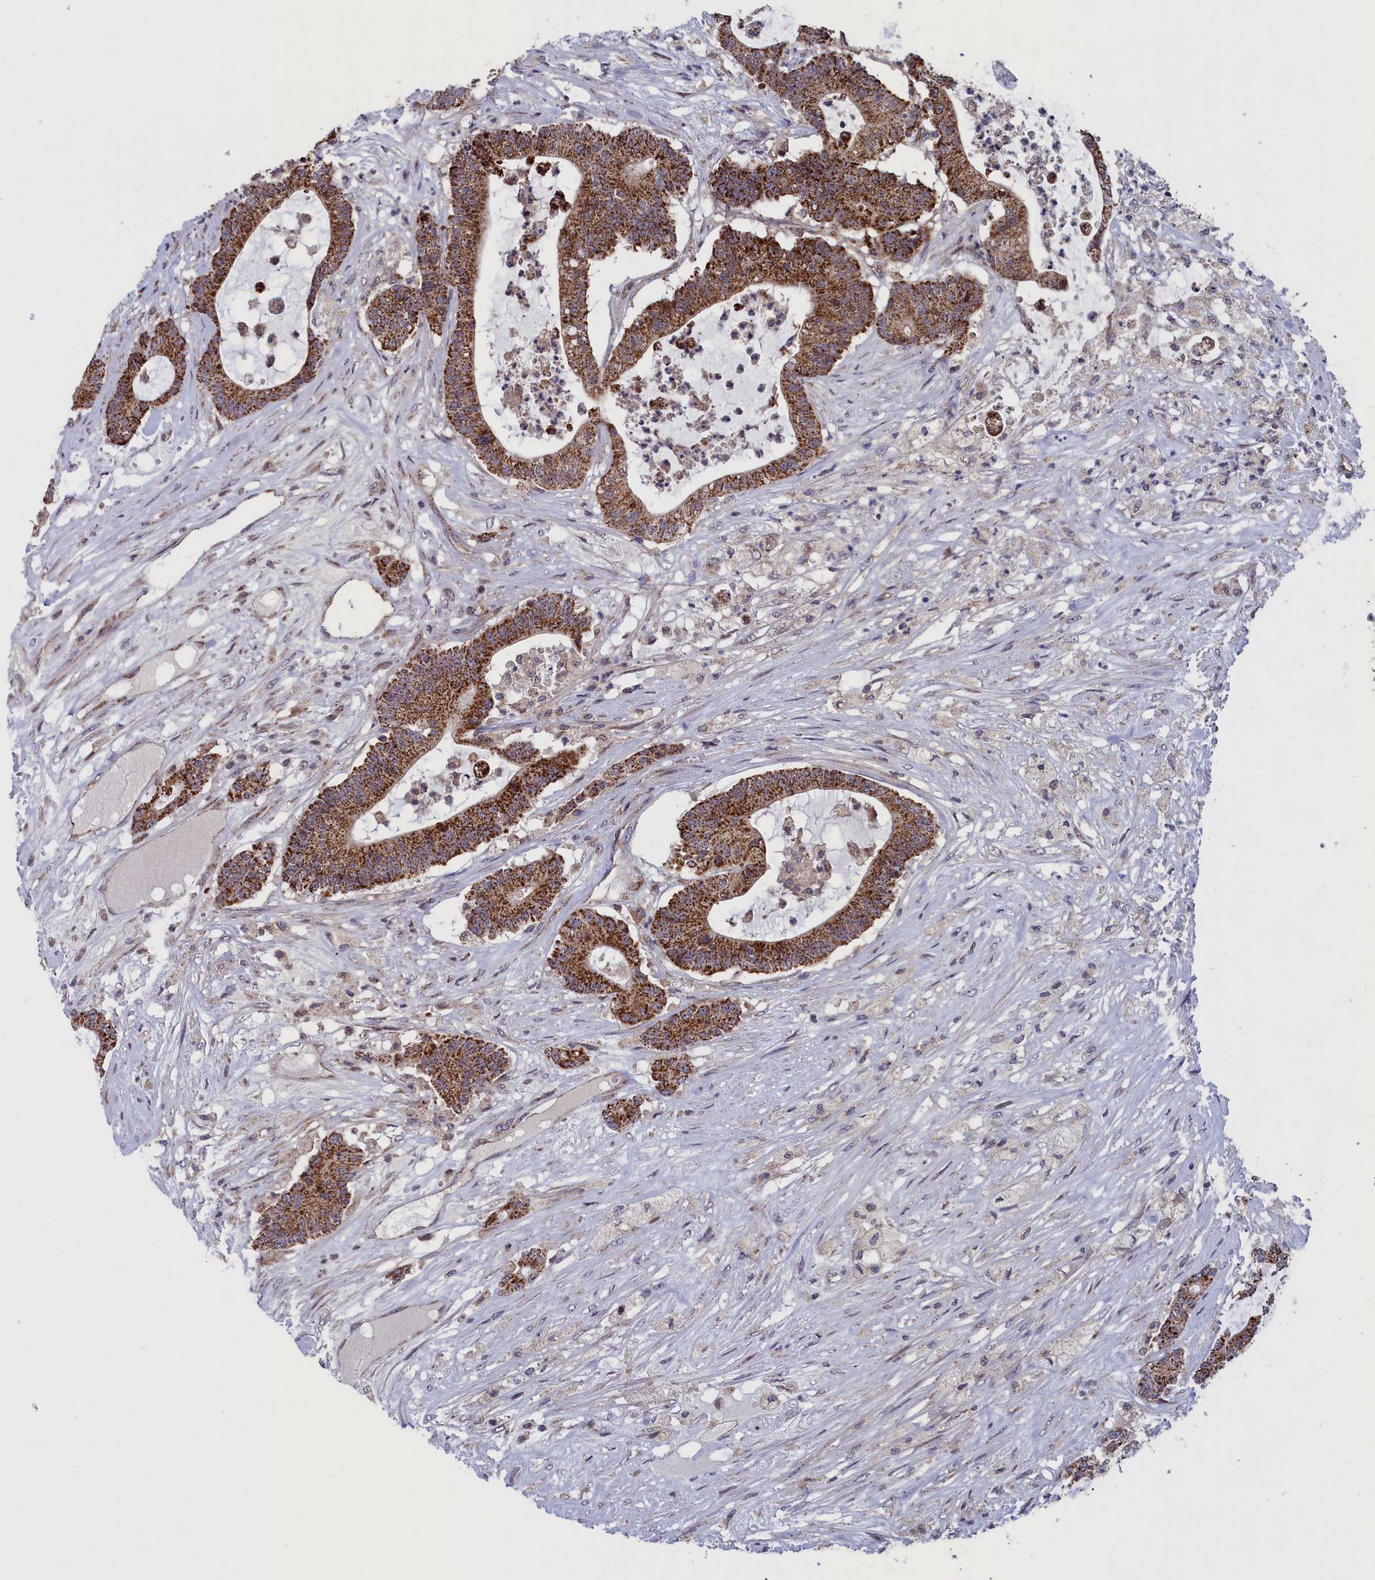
{"staining": {"intensity": "strong", "quantity": ">75%", "location": "cytoplasmic/membranous"}, "tissue": "colorectal cancer", "cell_type": "Tumor cells", "image_type": "cancer", "snomed": [{"axis": "morphology", "description": "Adenocarcinoma, NOS"}, {"axis": "topography", "description": "Colon"}], "caption": "Protein staining of colorectal cancer tissue exhibits strong cytoplasmic/membranous staining in approximately >75% of tumor cells.", "gene": "TIMM44", "patient": {"sex": "female", "age": 84}}